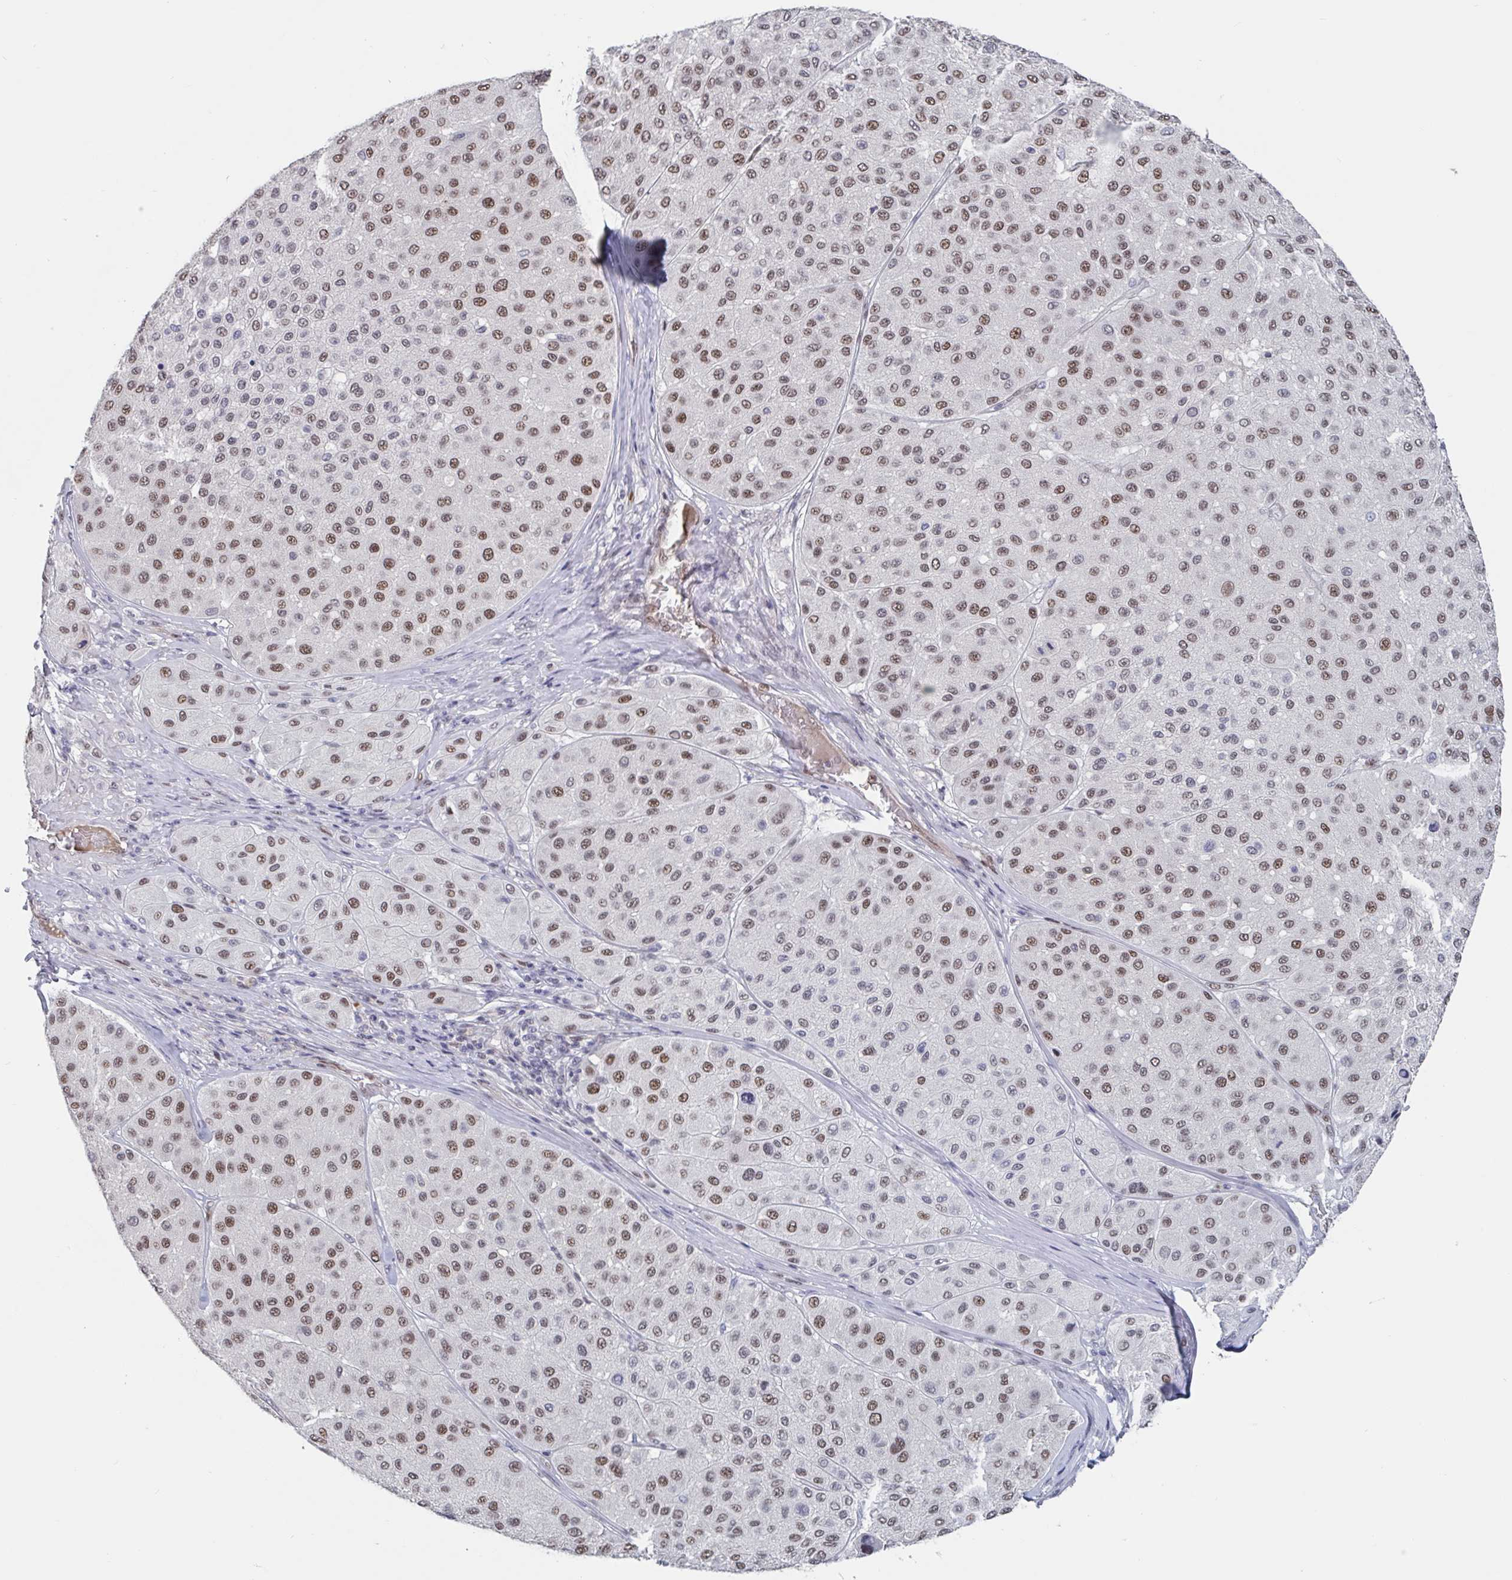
{"staining": {"intensity": "moderate", "quantity": ">75%", "location": "nuclear"}, "tissue": "melanoma", "cell_type": "Tumor cells", "image_type": "cancer", "snomed": [{"axis": "morphology", "description": "Malignant melanoma, Metastatic site"}, {"axis": "topography", "description": "Smooth muscle"}], "caption": "Immunohistochemical staining of melanoma reveals medium levels of moderate nuclear positivity in about >75% of tumor cells.", "gene": "BCL7B", "patient": {"sex": "male", "age": 41}}